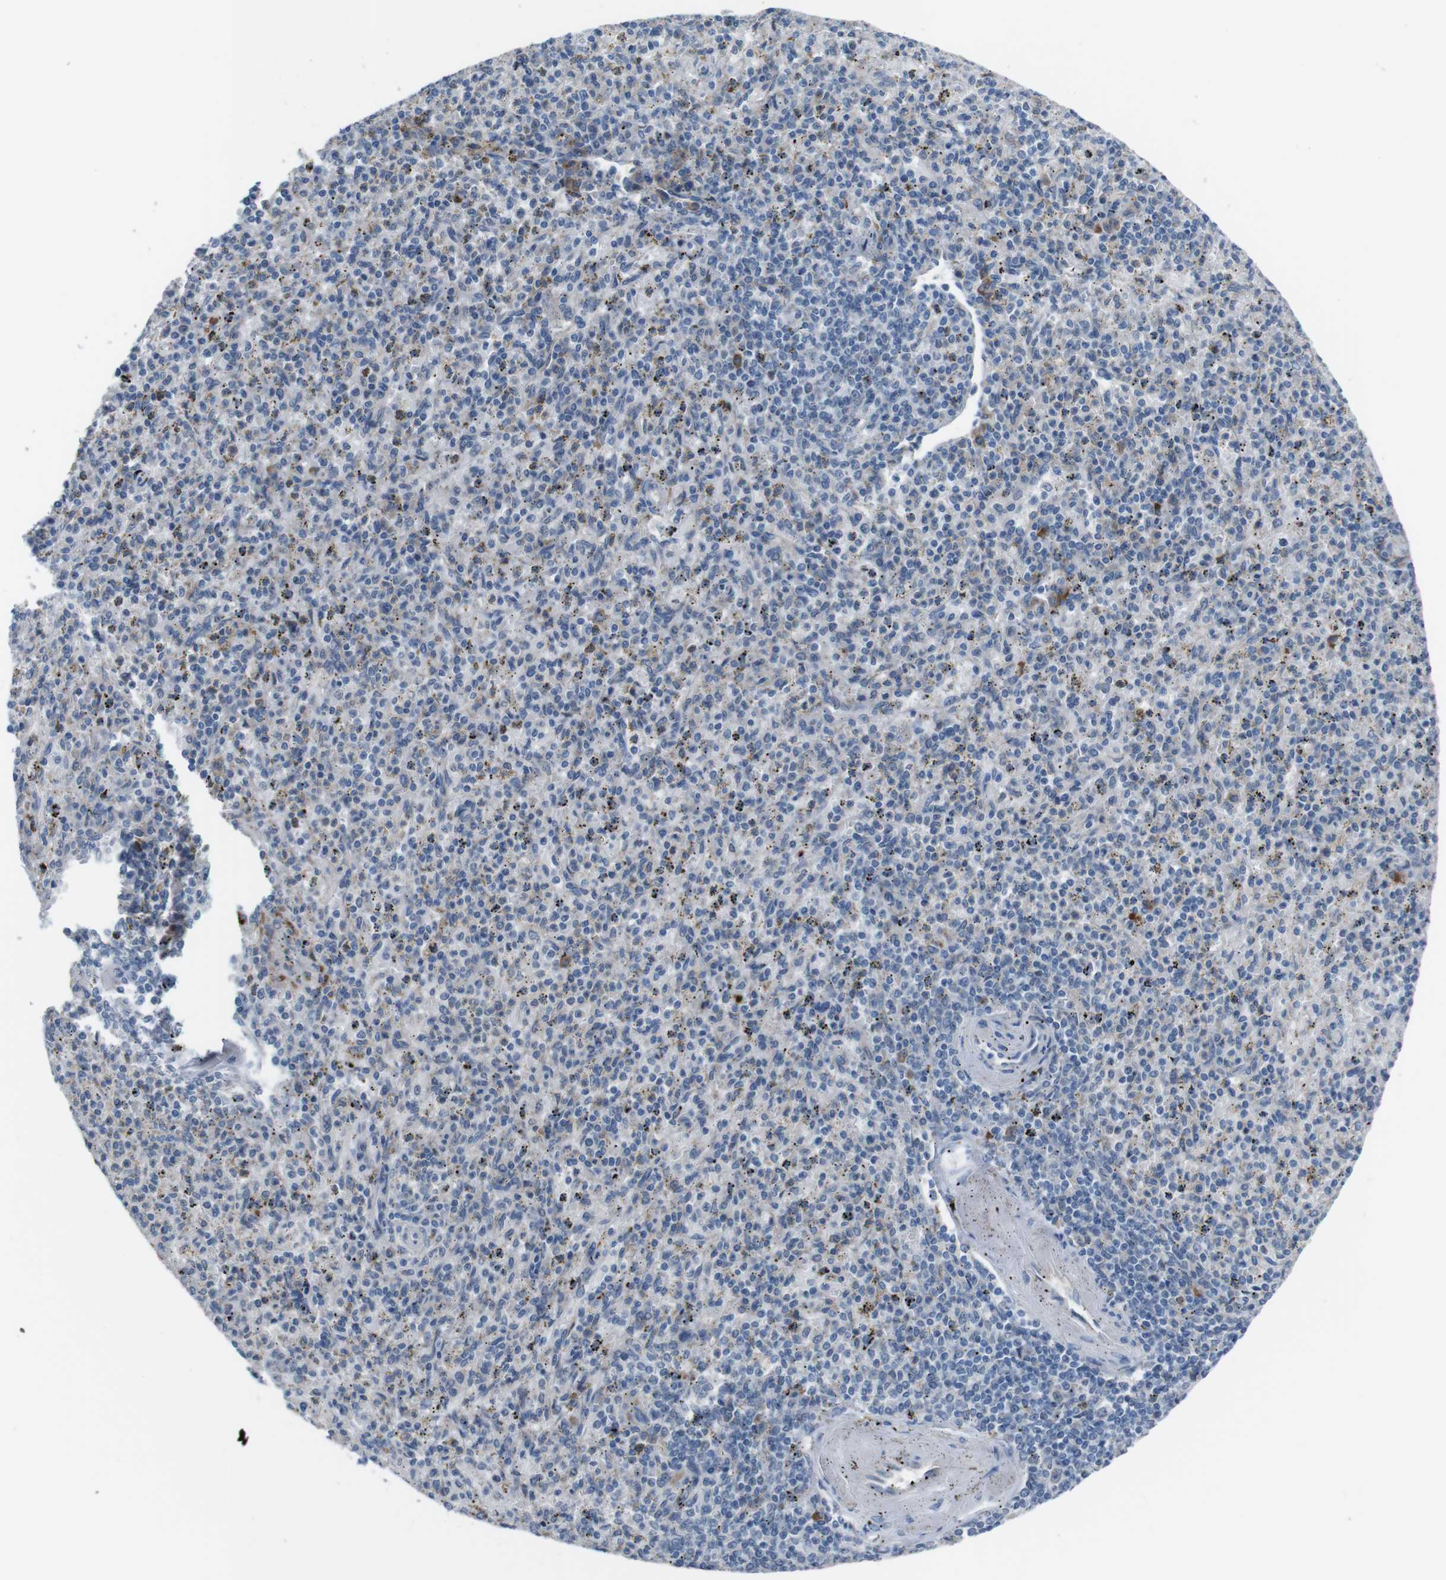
{"staining": {"intensity": "negative", "quantity": "none", "location": "none"}, "tissue": "spleen", "cell_type": "Cells in red pulp", "image_type": "normal", "snomed": [{"axis": "morphology", "description": "Normal tissue, NOS"}, {"axis": "topography", "description": "Spleen"}], "caption": "This is an IHC image of normal spleen. There is no expression in cells in red pulp.", "gene": "CDH22", "patient": {"sex": "male", "age": 72}}